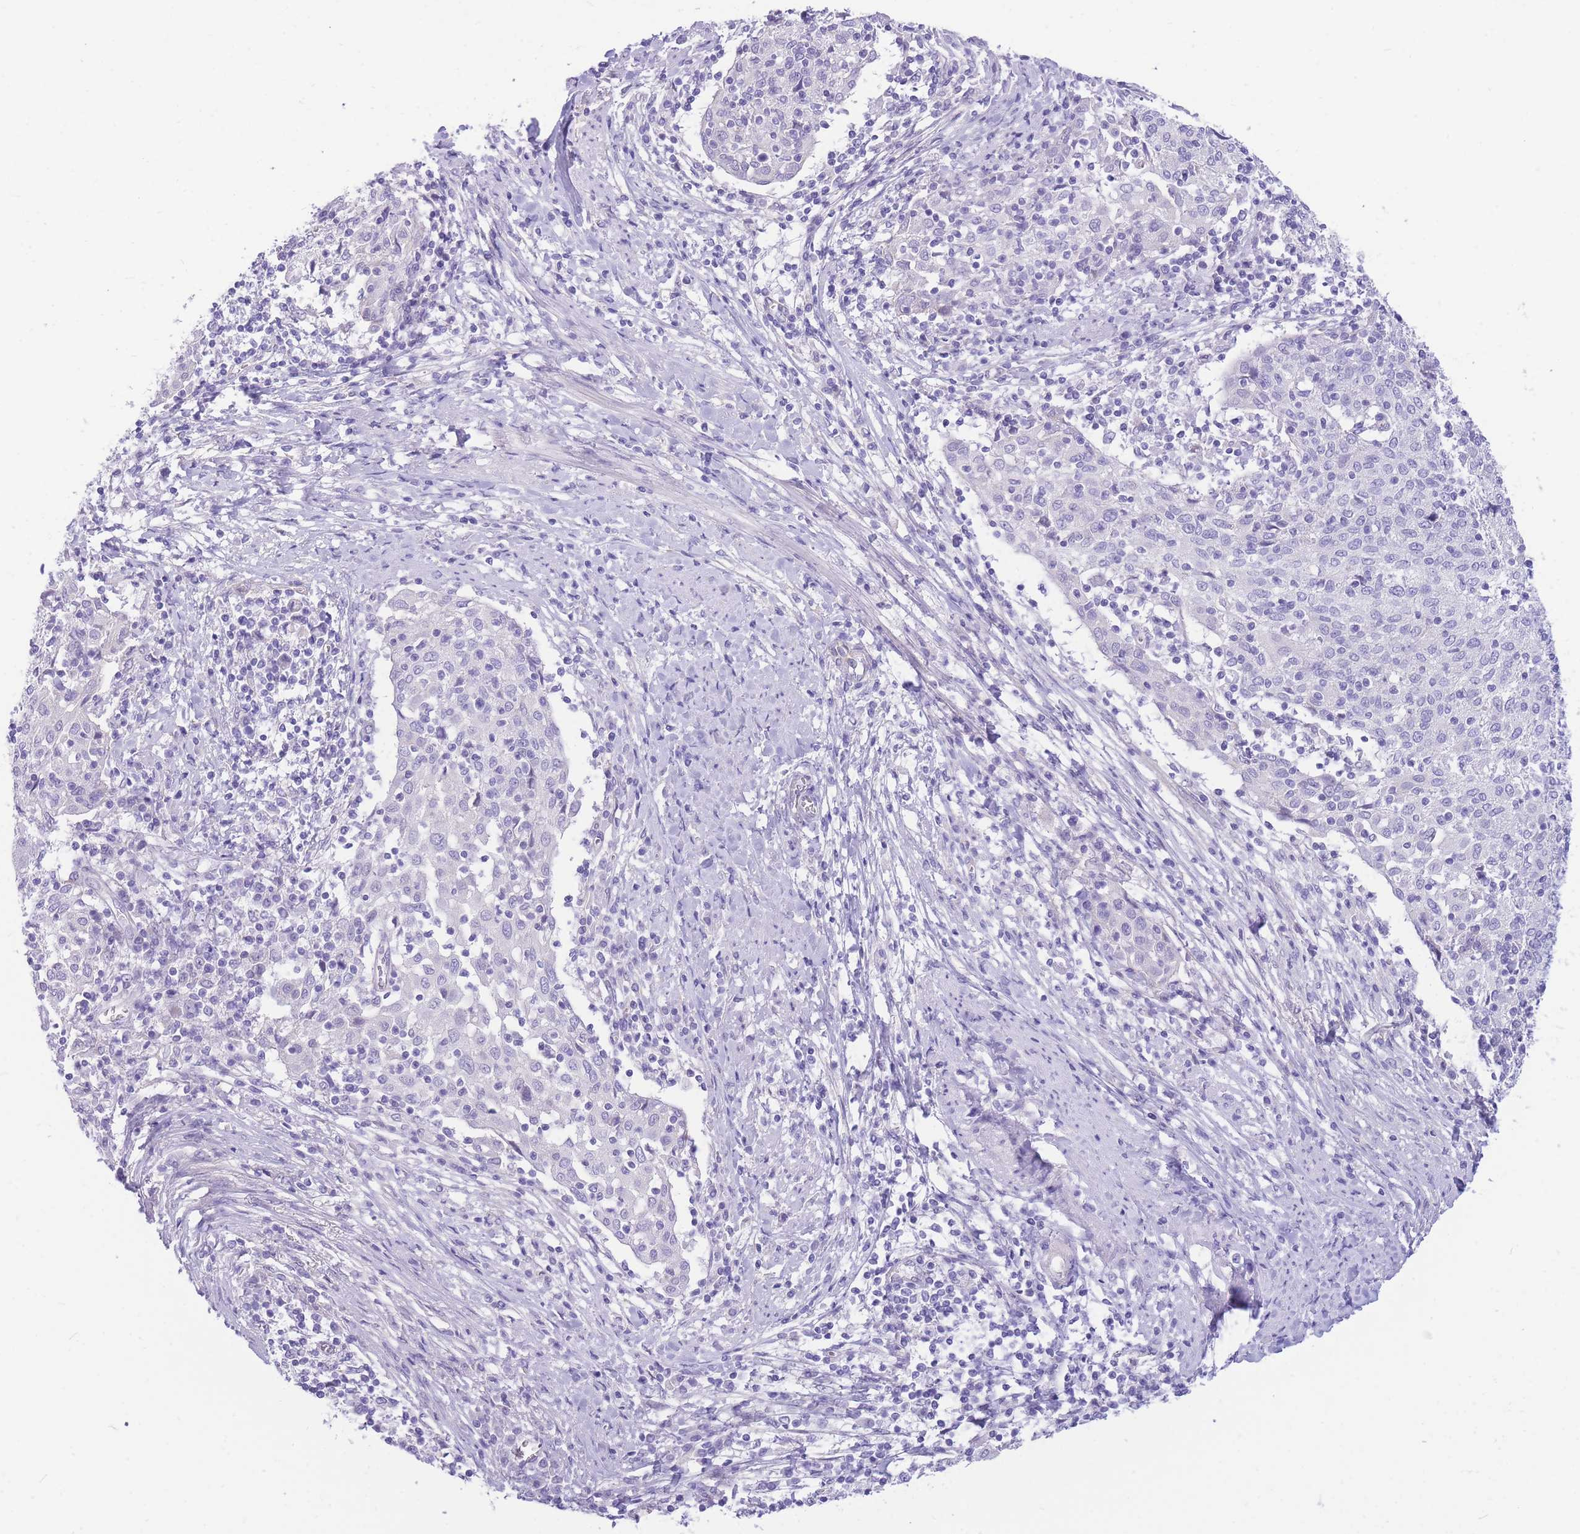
{"staining": {"intensity": "negative", "quantity": "none", "location": "none"}, "tissue": "cervical cancer", "cell_type": "Tumor cells", "image_type": "cancer", "snomed": [{"axis": "morphology", "description": "Squamous cell carcinoma, NOS"}, {"axis": "topography", "description": "Cervix"}], "caption": "Image shows no significant protein expression in tumor cells of cervical squamous cell carcinoma.", "gene": "ZNF311", "patient": {"sex": "female", "age": 52}}